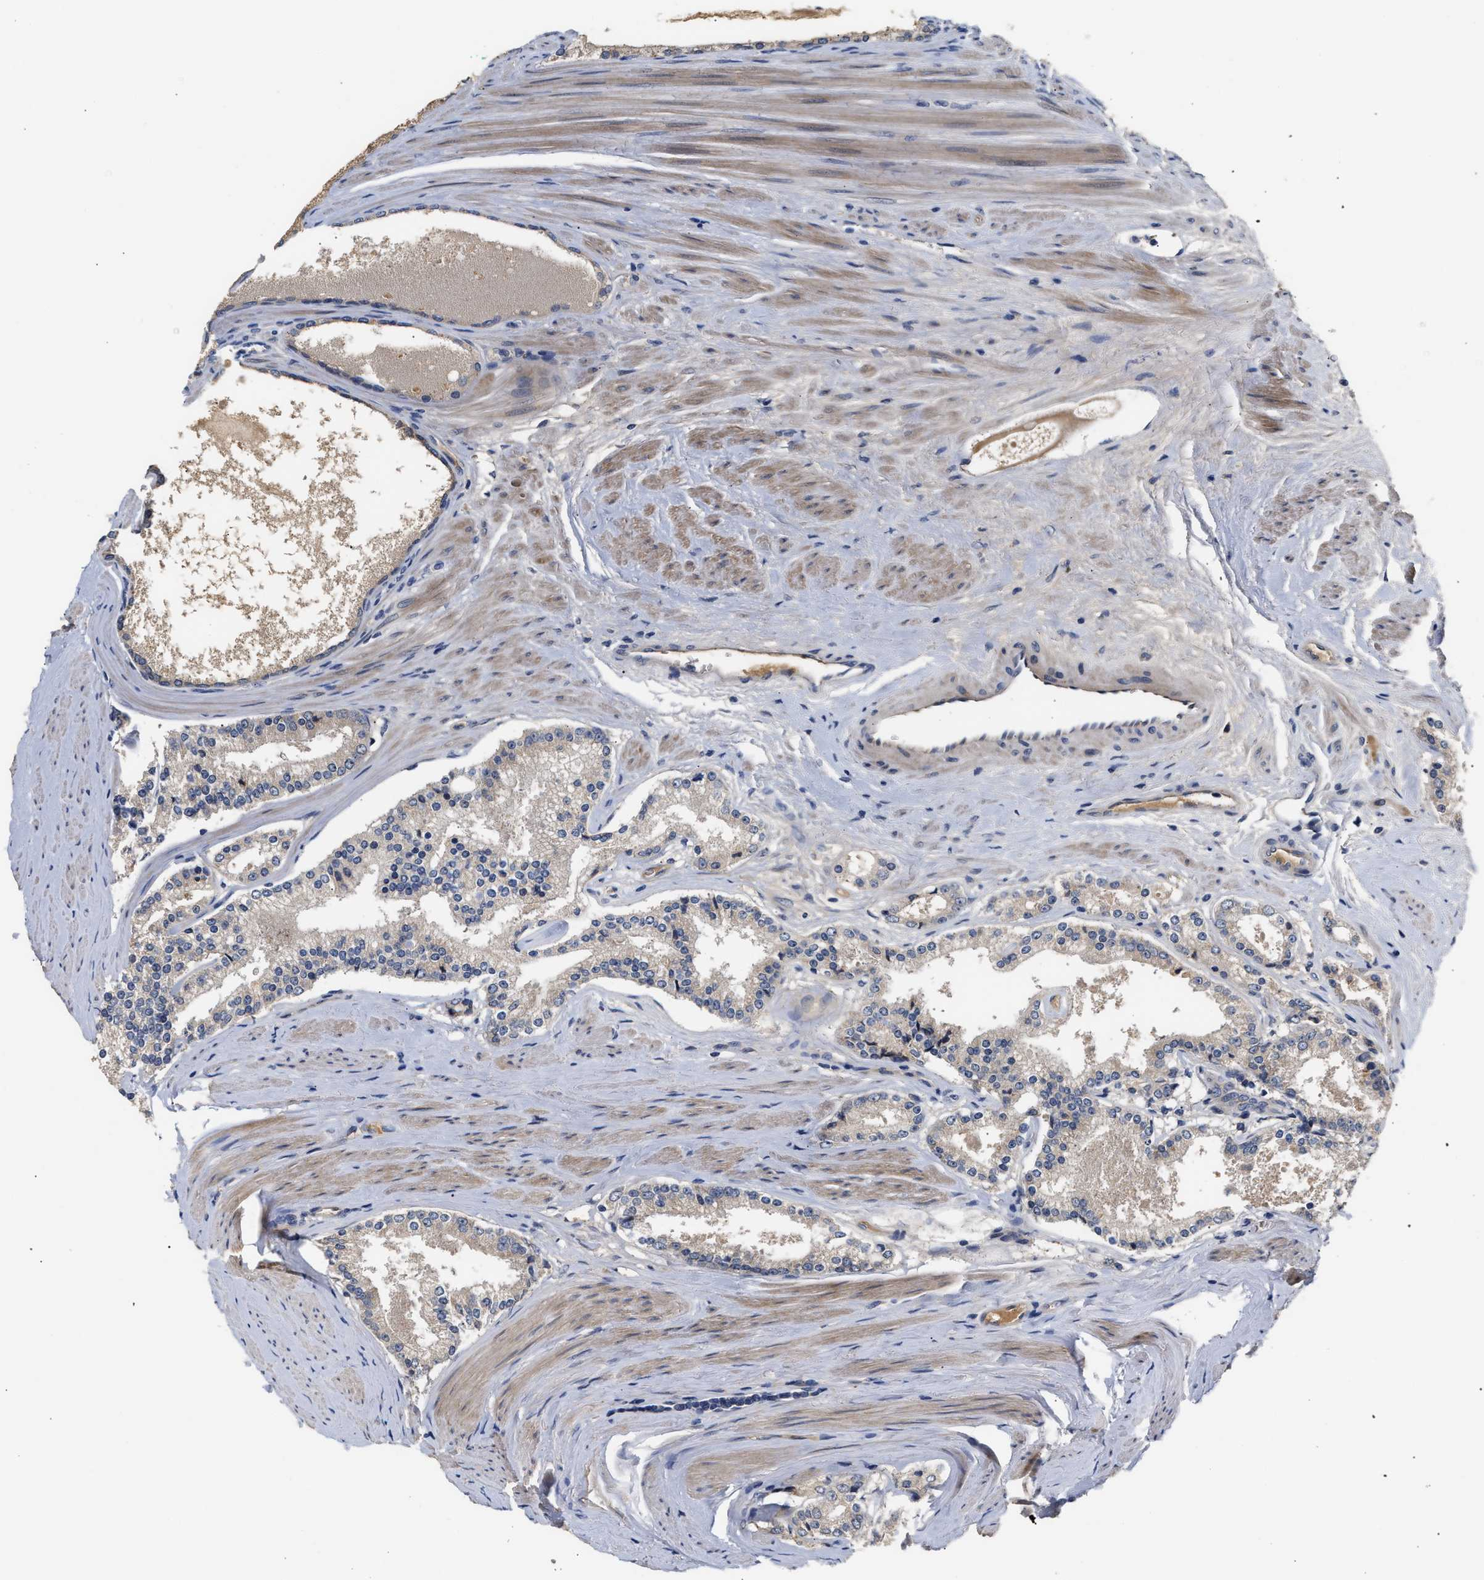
{"staining": {"intensity": "weak", "quantity": "<25%", "location": "cytoplasmic/membranous"}, "tissue": "prostate cancer", "cell_type": "Tumor cells", "image_type": "cancer", "snomed": [{"axis": "morphology", "description": "Adenocarcinoma, Low grade"}, {"axis": "topography", "description": "Prostate"}], "caption": "Photomicrograph shows no significant protein staining in tumor cells of prostate adenocarcinoma (low-grade).", "gene": "KASH5", "patient": {"sex": "male", "age": 70}}